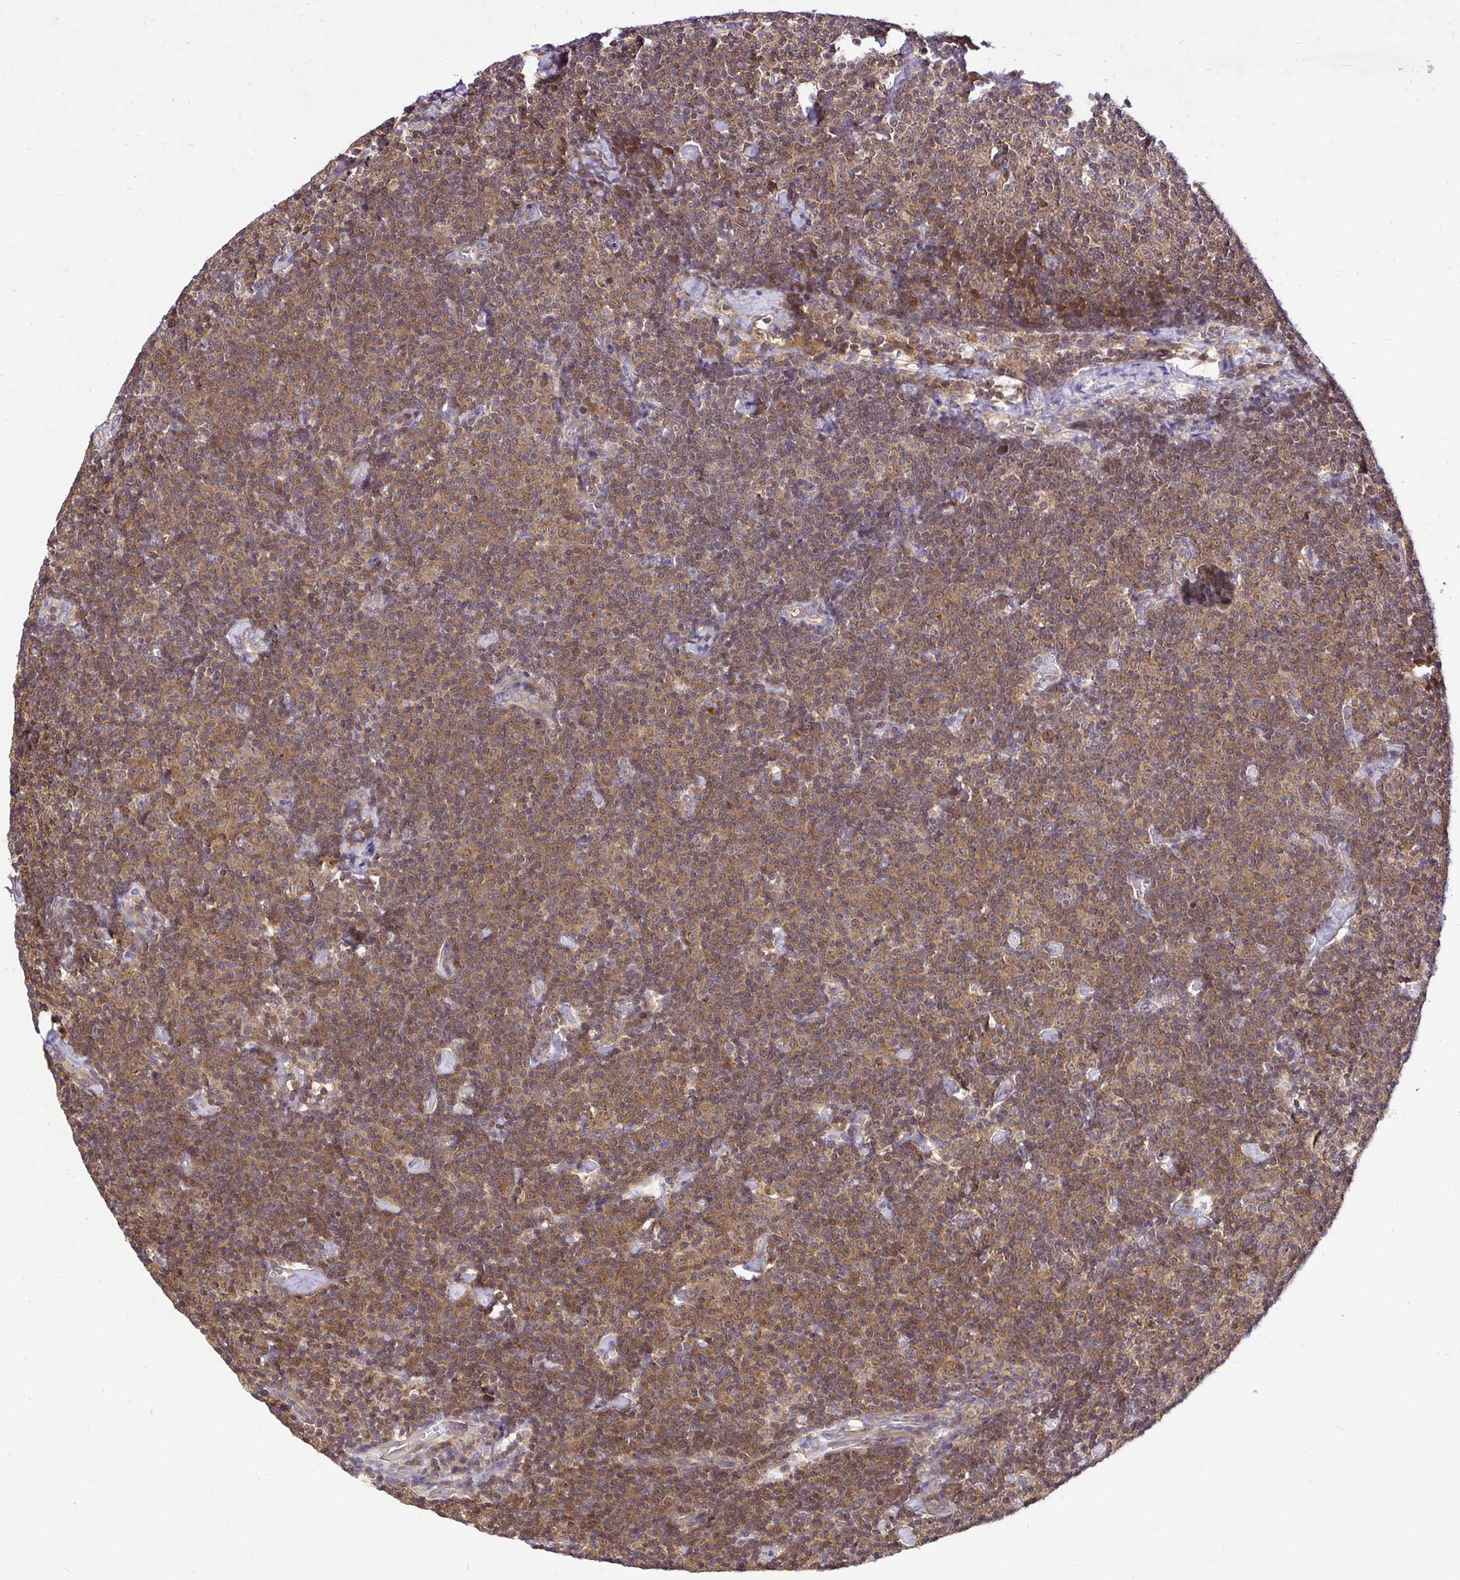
{"staining": {"intensity": "moderate", "quantity": ">75%", "location": "cytoplasmic/membranous,nuclear"}, "tissue": "lymphoma", "cell_type": "Tumor cells", "image_type": "cancer", "snomed": [{"axis": "morphology", "description": "Malignant lymphoma, non-Hodgkin's type, Low grade"}, {"axis": "topography", "description": "Lymph node"}], "caption": "Immunohistochemical staining of low-grade malignant lymphoma, non-Hodgkin's type displays medium levels of moderate cytoplasmic/membranous and nuclear staining in approximately >75% of tumor cells.", "gene": "UBE2M", "patient": {"sex": "male", "age": 81}}